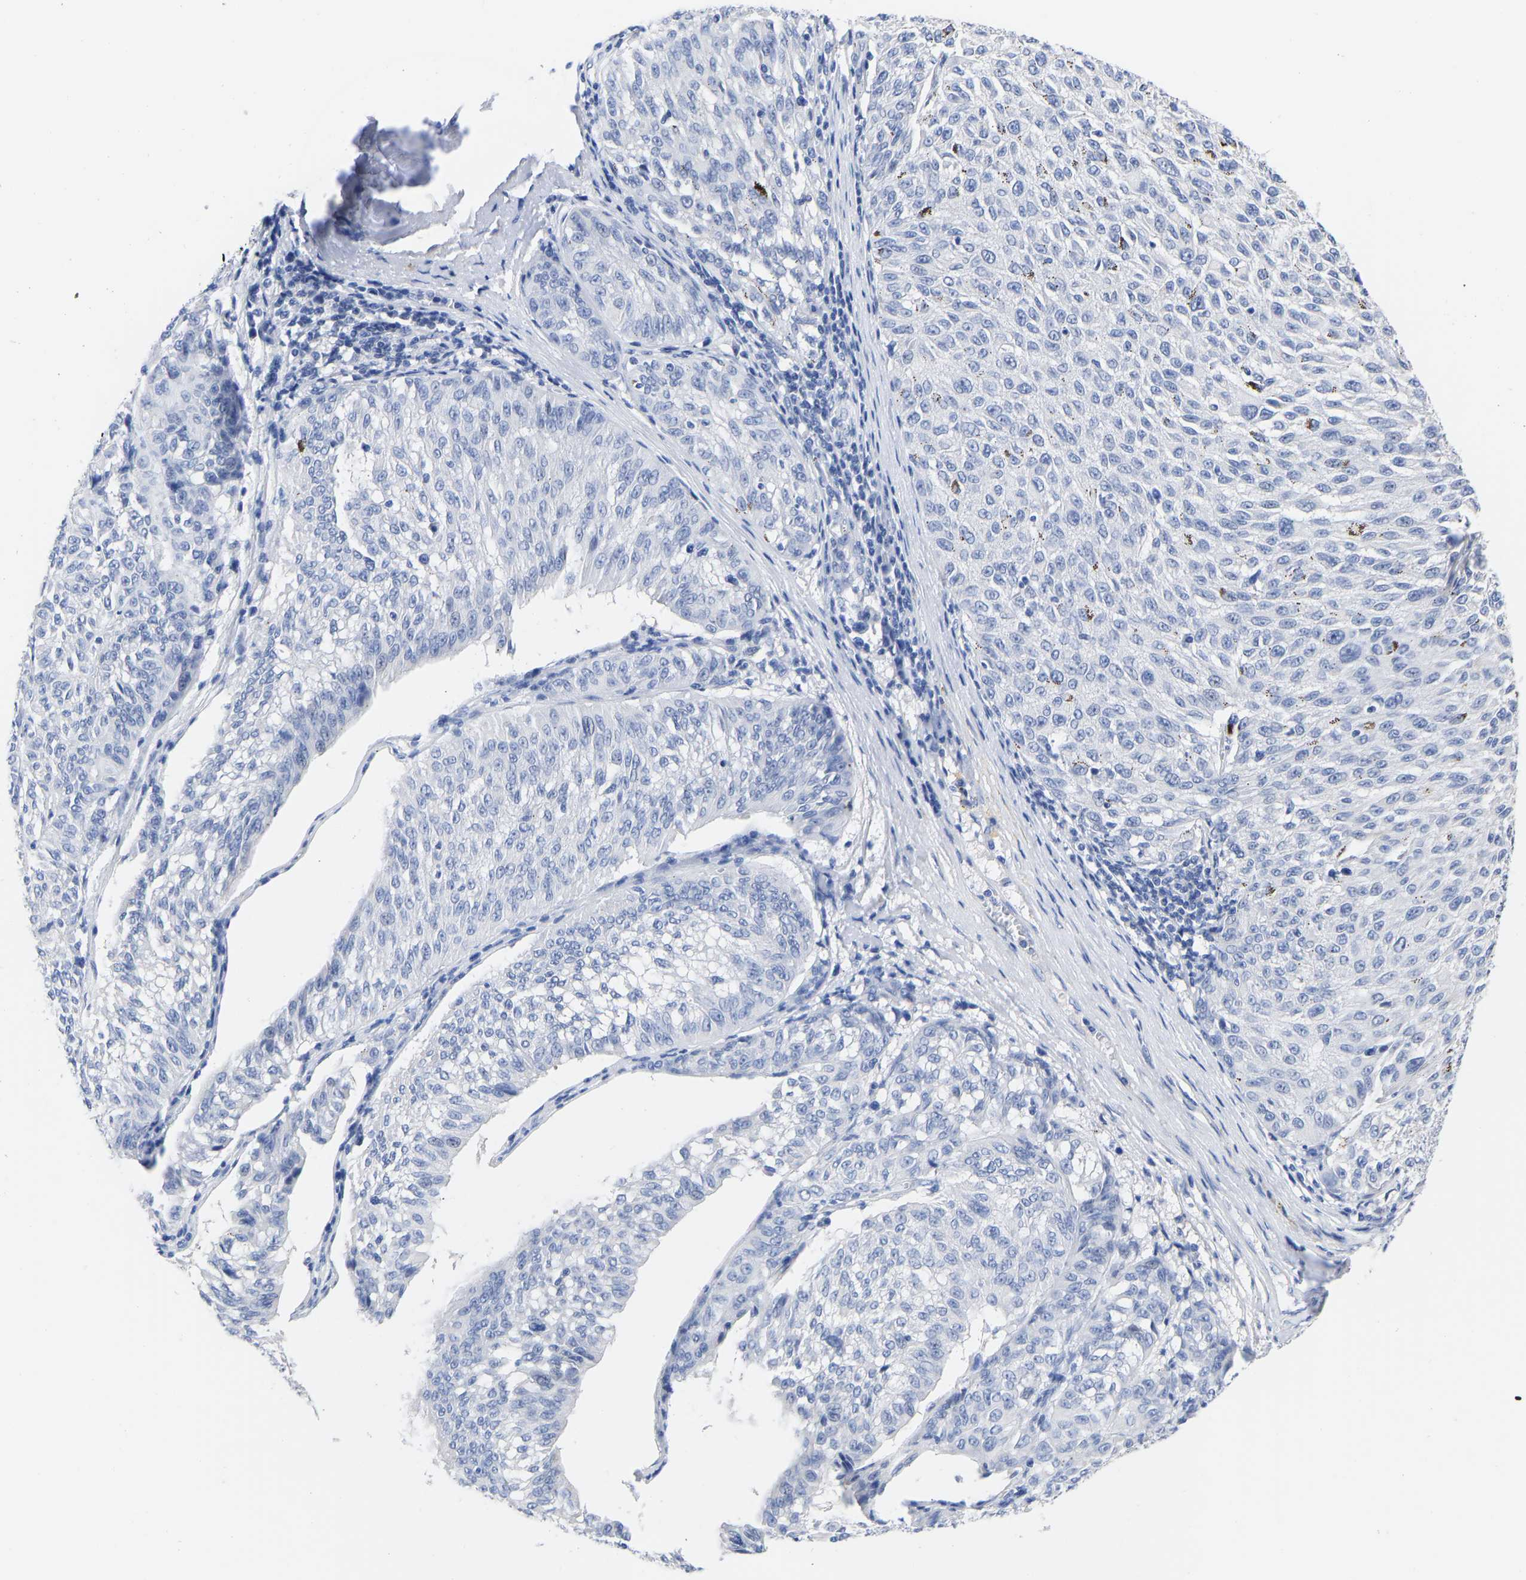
{"staining": {"intensity": "negative", "quantity": "none", "location": "none"}, "tissue": "melanoma", "cell_type": "Tumor cells", "image_type": "cancer", "snomed": [{"axis": "morphology", "description": "Malignant melanoma, NOS"}, {"axis": "topography", "description": "Skin"}], "caption": "Melanoma was stained to show a protein in brown. There is no significant positivity in tumor cells. (Stains: DAB (3,3'-diaminobenzidine) IHC with hematoxylin counter stain, Microscopy: brightfield microscopy at high magnification).", "gene": "GPA33", "patient": {"sex": "female", "age": 72}}